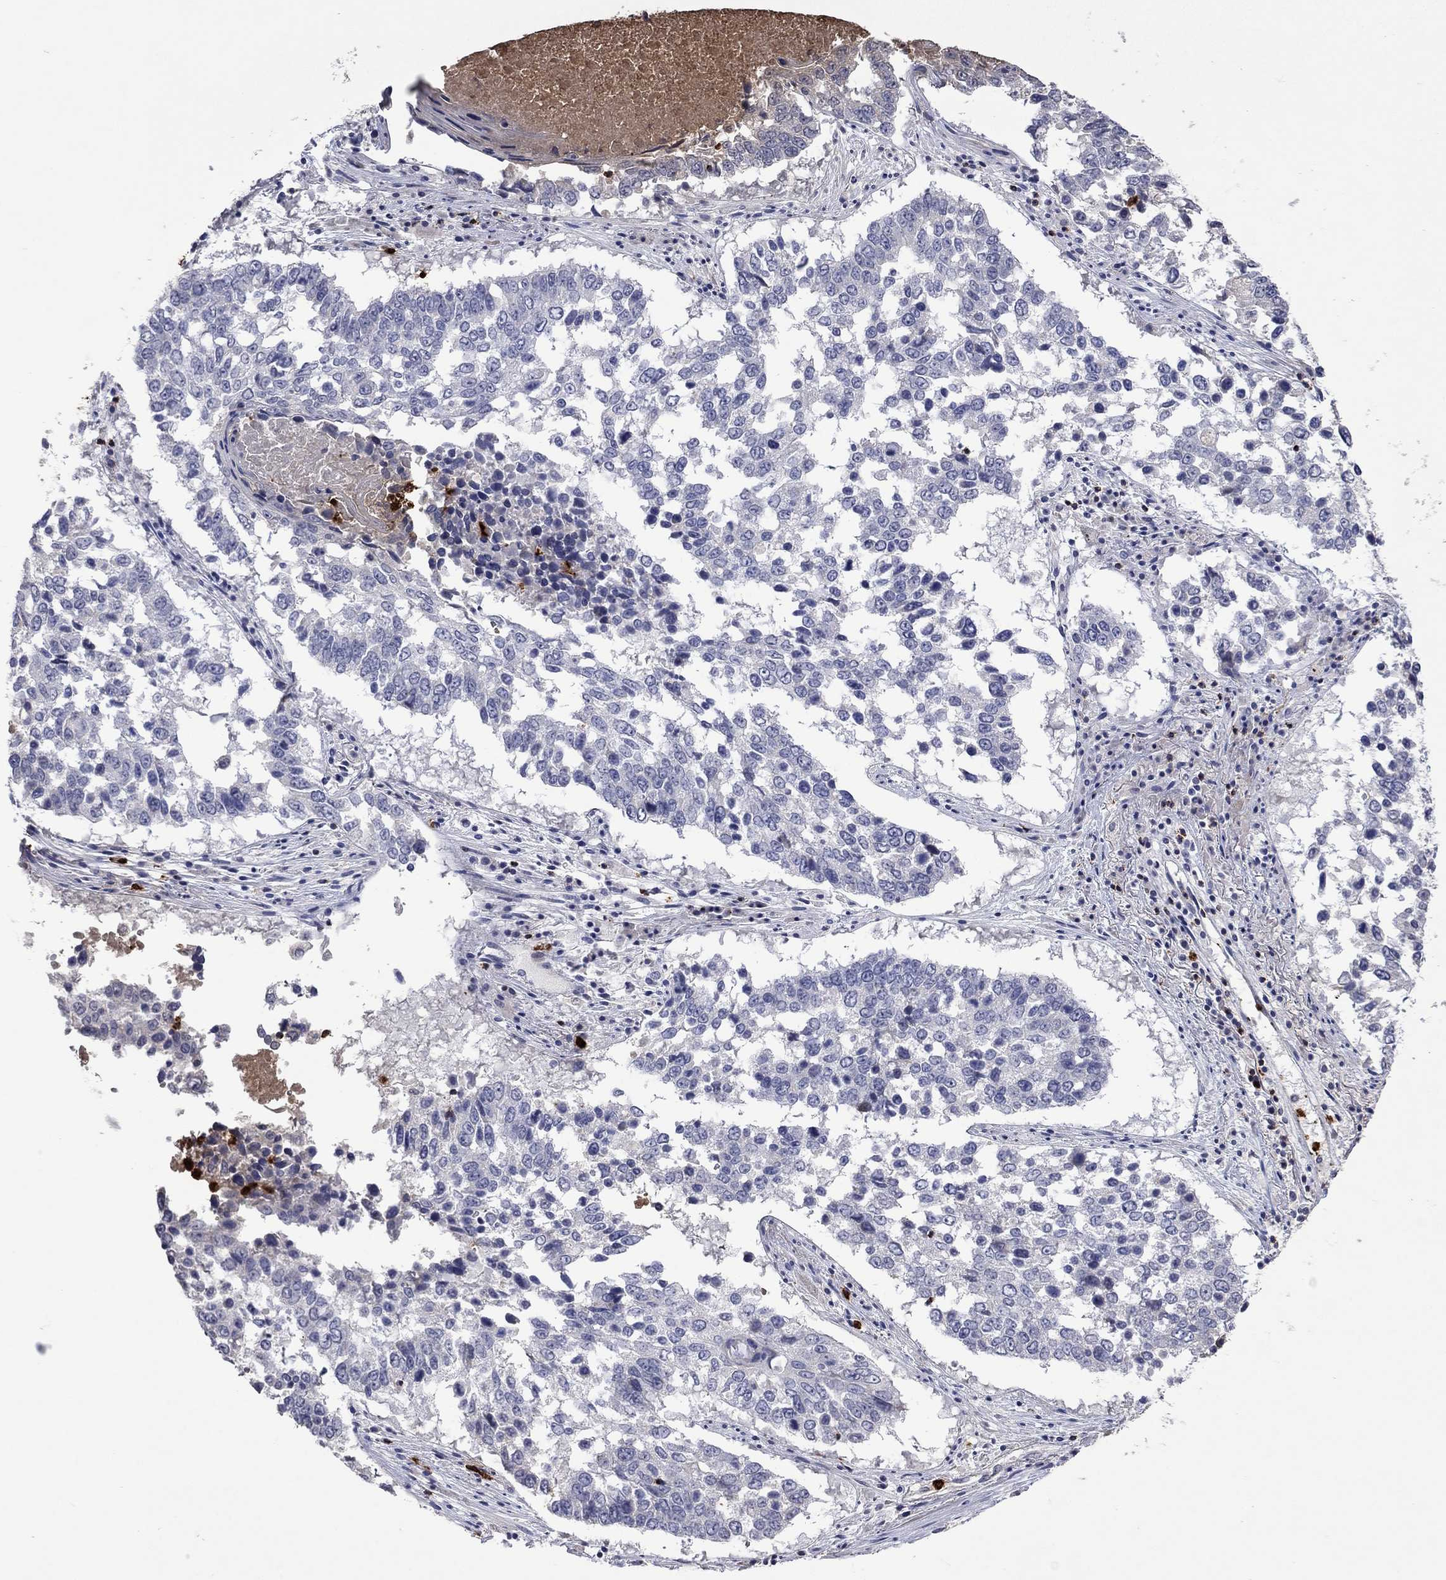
{"staining": {"intensity": "negative", "quantity": "none", "location": "none"}, "tissue": "lung cancer", "cell_type": "Tumor cells", "image_type": "cancer", "snomed": [{"axis": "morphology", "description": "Squamous cell carcinoma, NOS"}, {"axis": "topography", "description": "Lung"}], "caption": "This is a micrograph of immunohistochemistry (IHC) staining of lung cancer, which shows no expression in tumor cells.", "gene": "CCL5", "patient": {"sex": "male", "age": 82}}